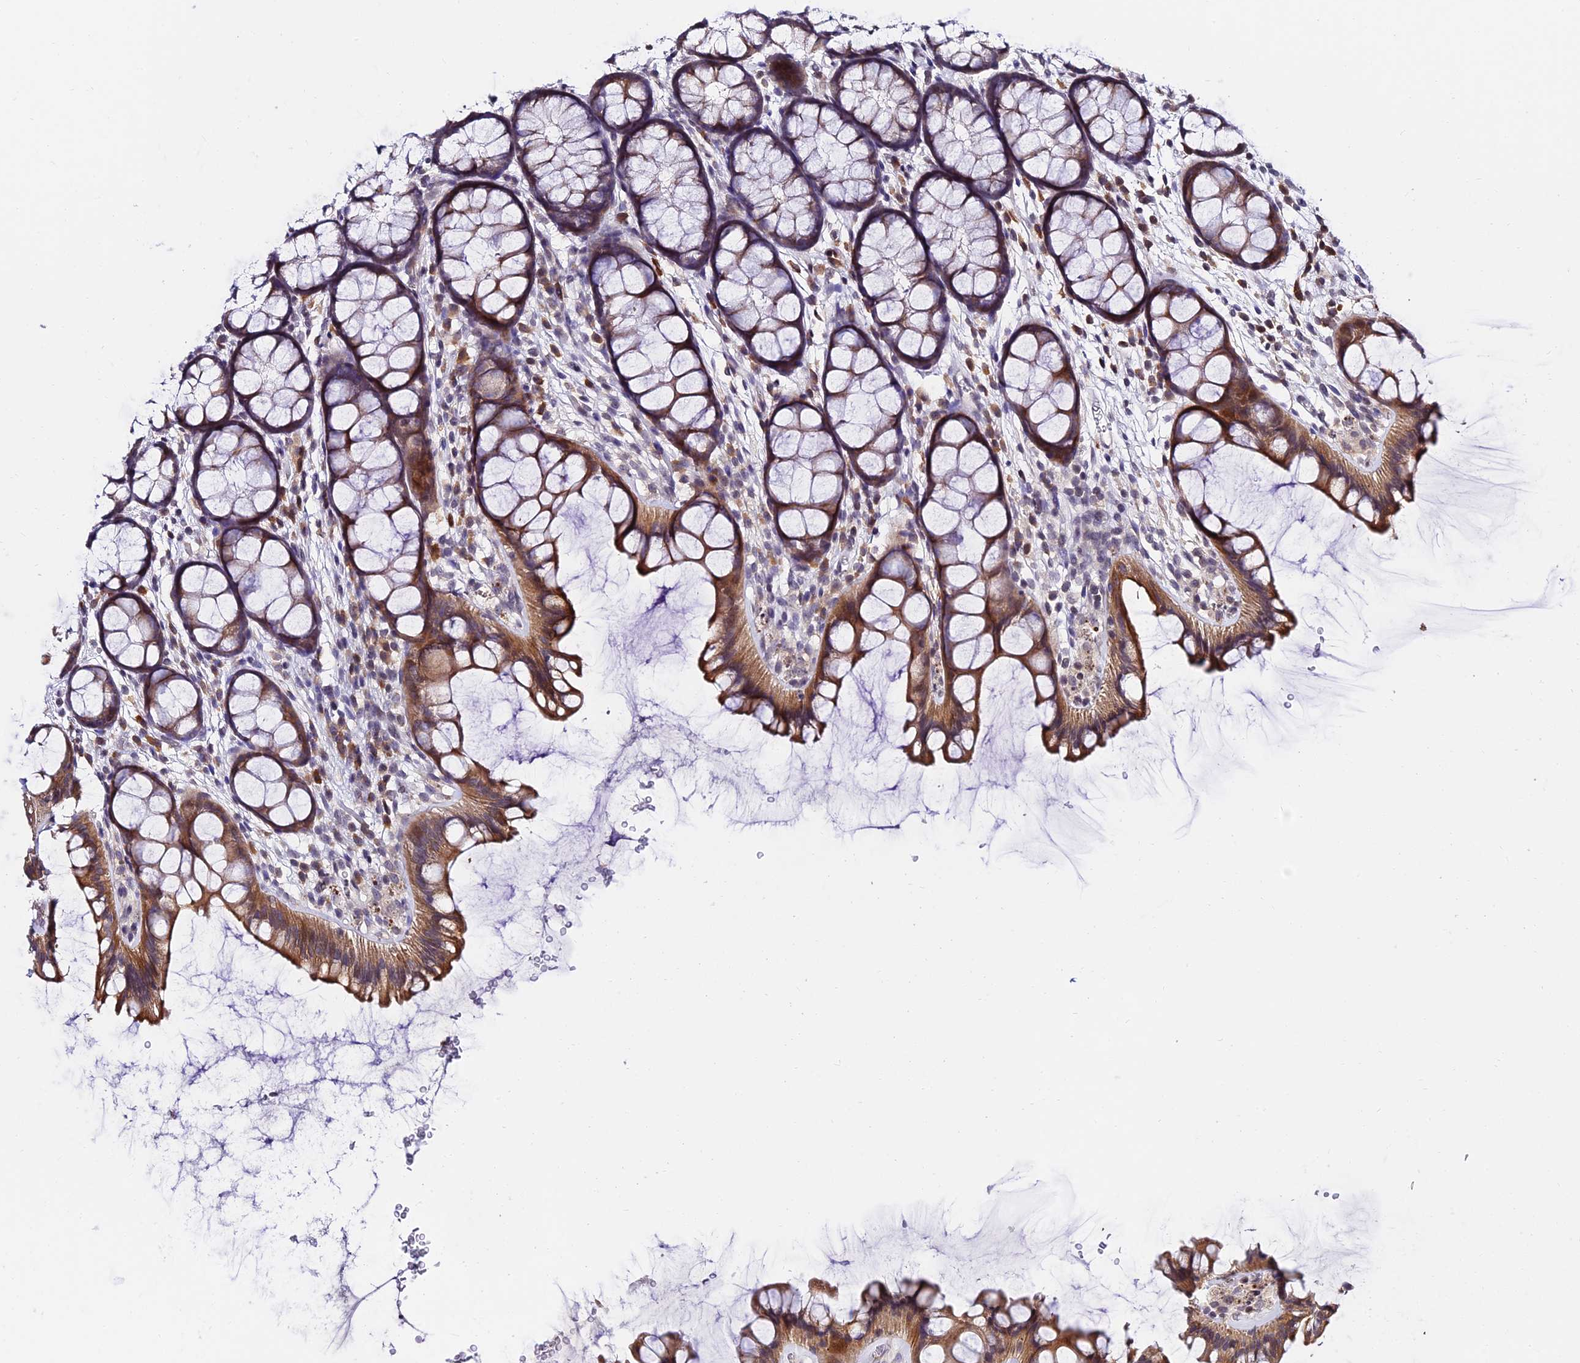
{"staining": {"intensity": "weak", "quantity": ">75%", "location": "cytoplasmic/membranous"}, "tissue": "colon", "cell_type": "Endothelial cells", "image_type": "normal", "snomed": [{"axis": "morphology", "description": "Normal tissue, NOS"}, {"axis": "topography", "description": "Colon"}], "caption": "Endothelial cells exhibit weak cytoplasmic/membranous expression in approximately >75% of cells in unremarkable colon. The staining was performed using DAB, with brown indicating positive protein expression. Nuclei are stained blue with hematoxylin.", "gene": "CDNF", "patient": {"sex": "female", "age": 82}}